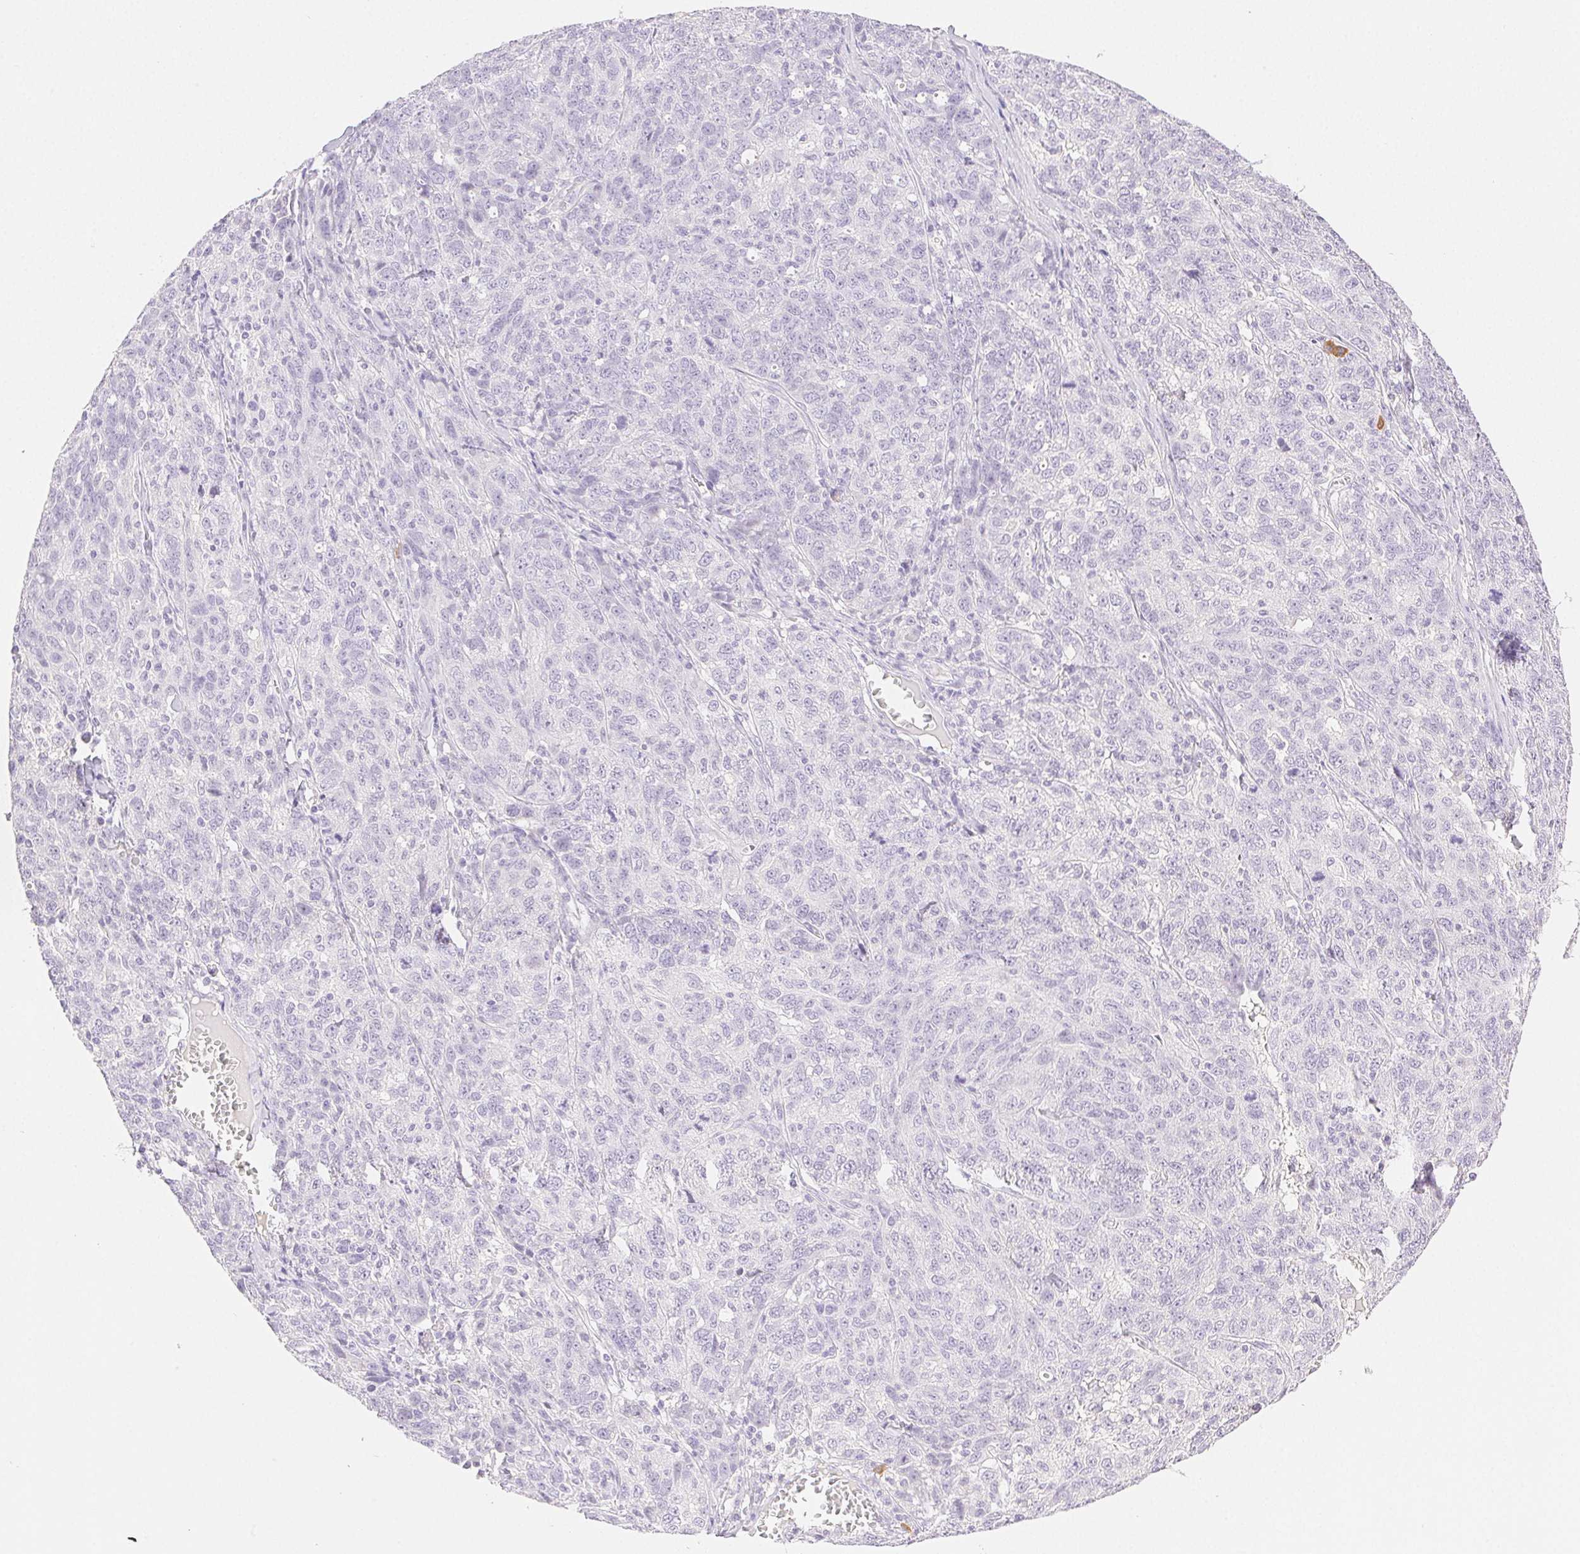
{"staining": {"intensity": "negative", "quantity": "none", "location": "none"}, "tissue": "ovarian cancer", "cell_type": "Tumor cells", "image_type": "cancer", "snomed": [{"axis": "morphology", "description": "Cystadenocarcinoma, serous, NOS"}, {"axis": "topography", "description": "Ovary"}], "caption": "This is an immunohistochemistry image of ovarian cancer. There is no expression in tumor cells.", "gene": "SPACA4", "patient": {"sex": "female", "age": 71}}